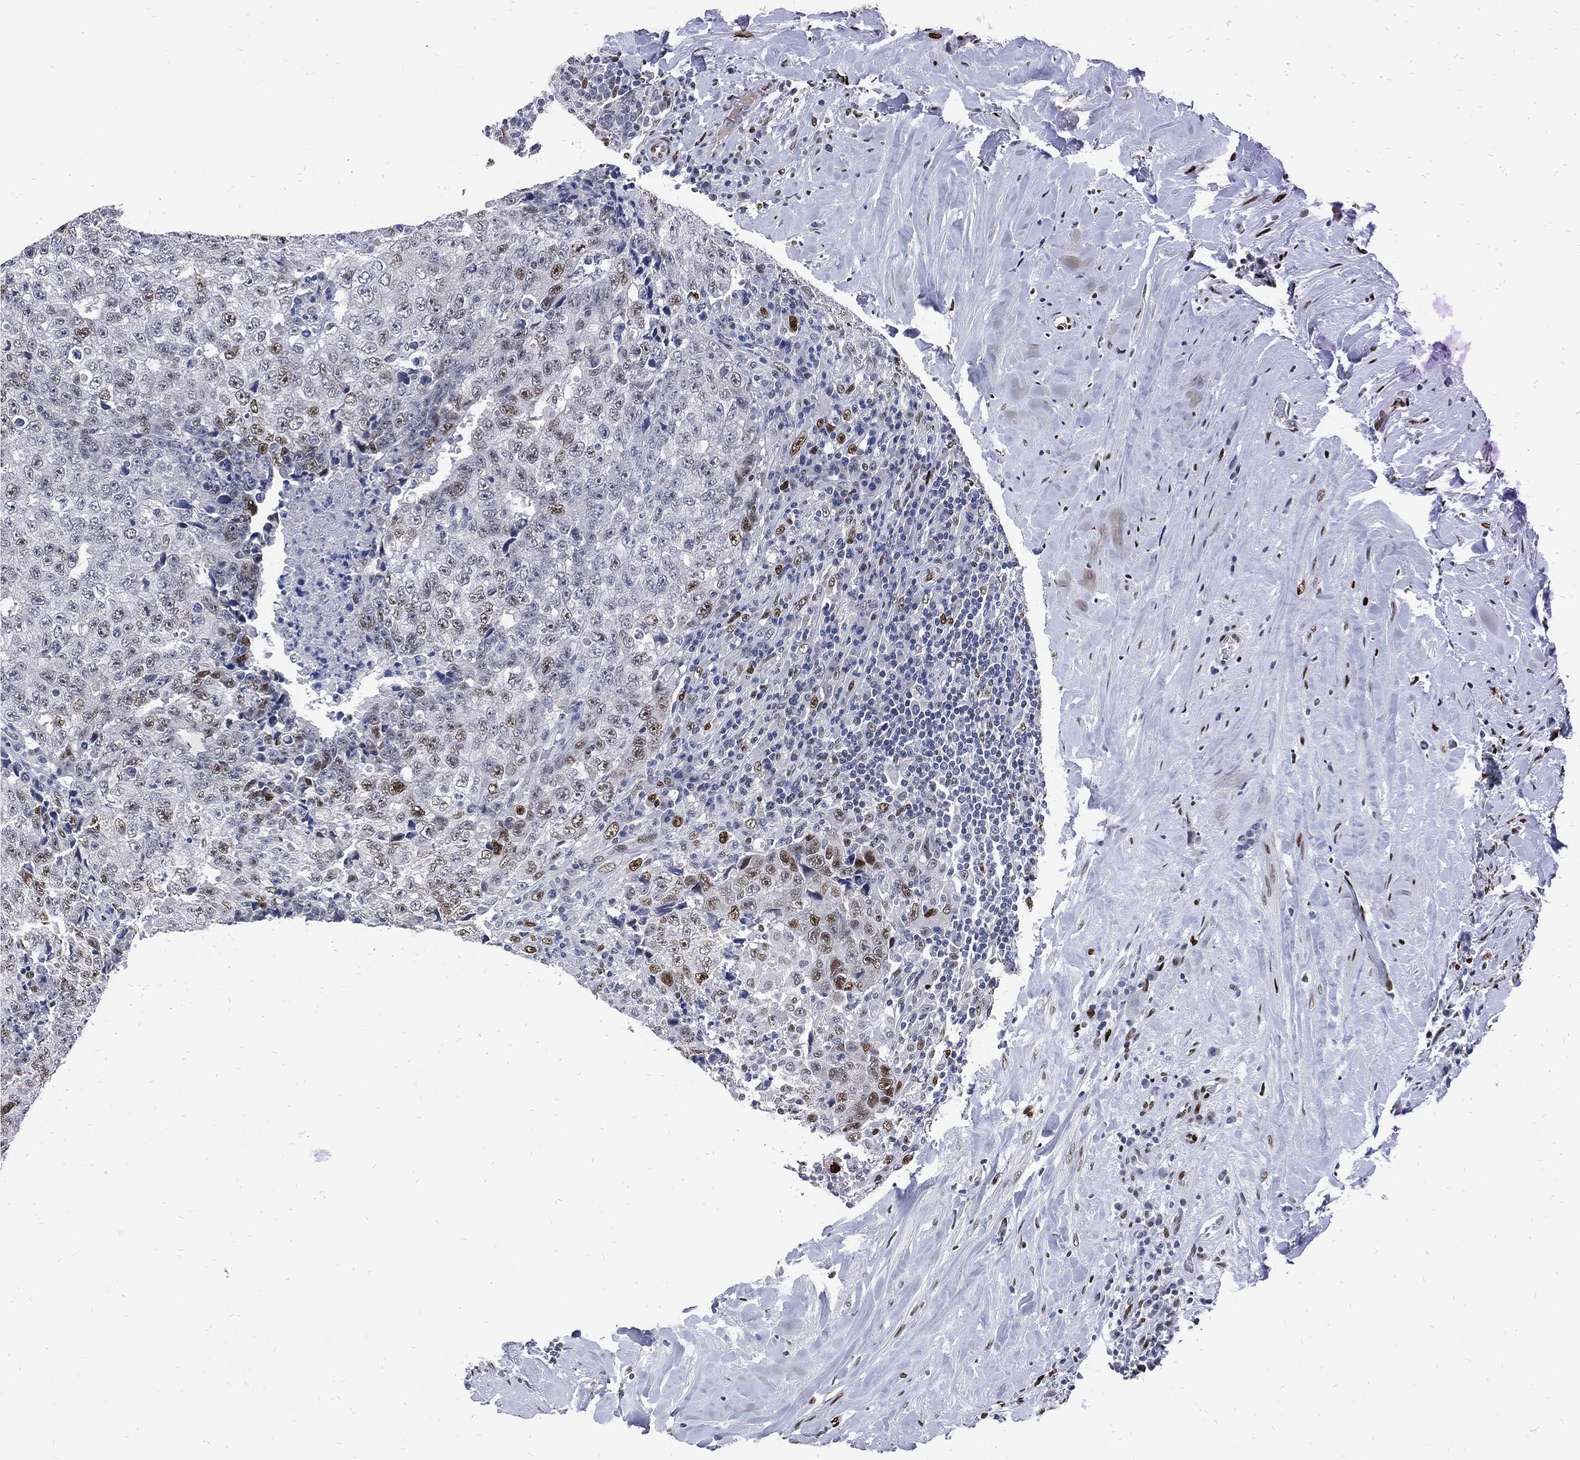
{"staining": {"intensity": "strong", "quantity": "<25%", "location": "nuclear"}, "tissue": "testis cancer", "cell_type": "Tumor cells", "image_type": "cancer", "snomed": [{"axis": "morphology", "description": "Necrosis, NOS"}, {"axis": "morphology", "description": "Carcinoma, Embryonal, NOS"}, {"axis": "topography", "description": "Testis"}], "caption": "There is medium levels of strong nuclear positivity in tumor cells of testis cancer, as demonstrated by immunohistochemical staining (brown color).", "gene": "JUN", "patient": {"sex": "male", "age": 19}}